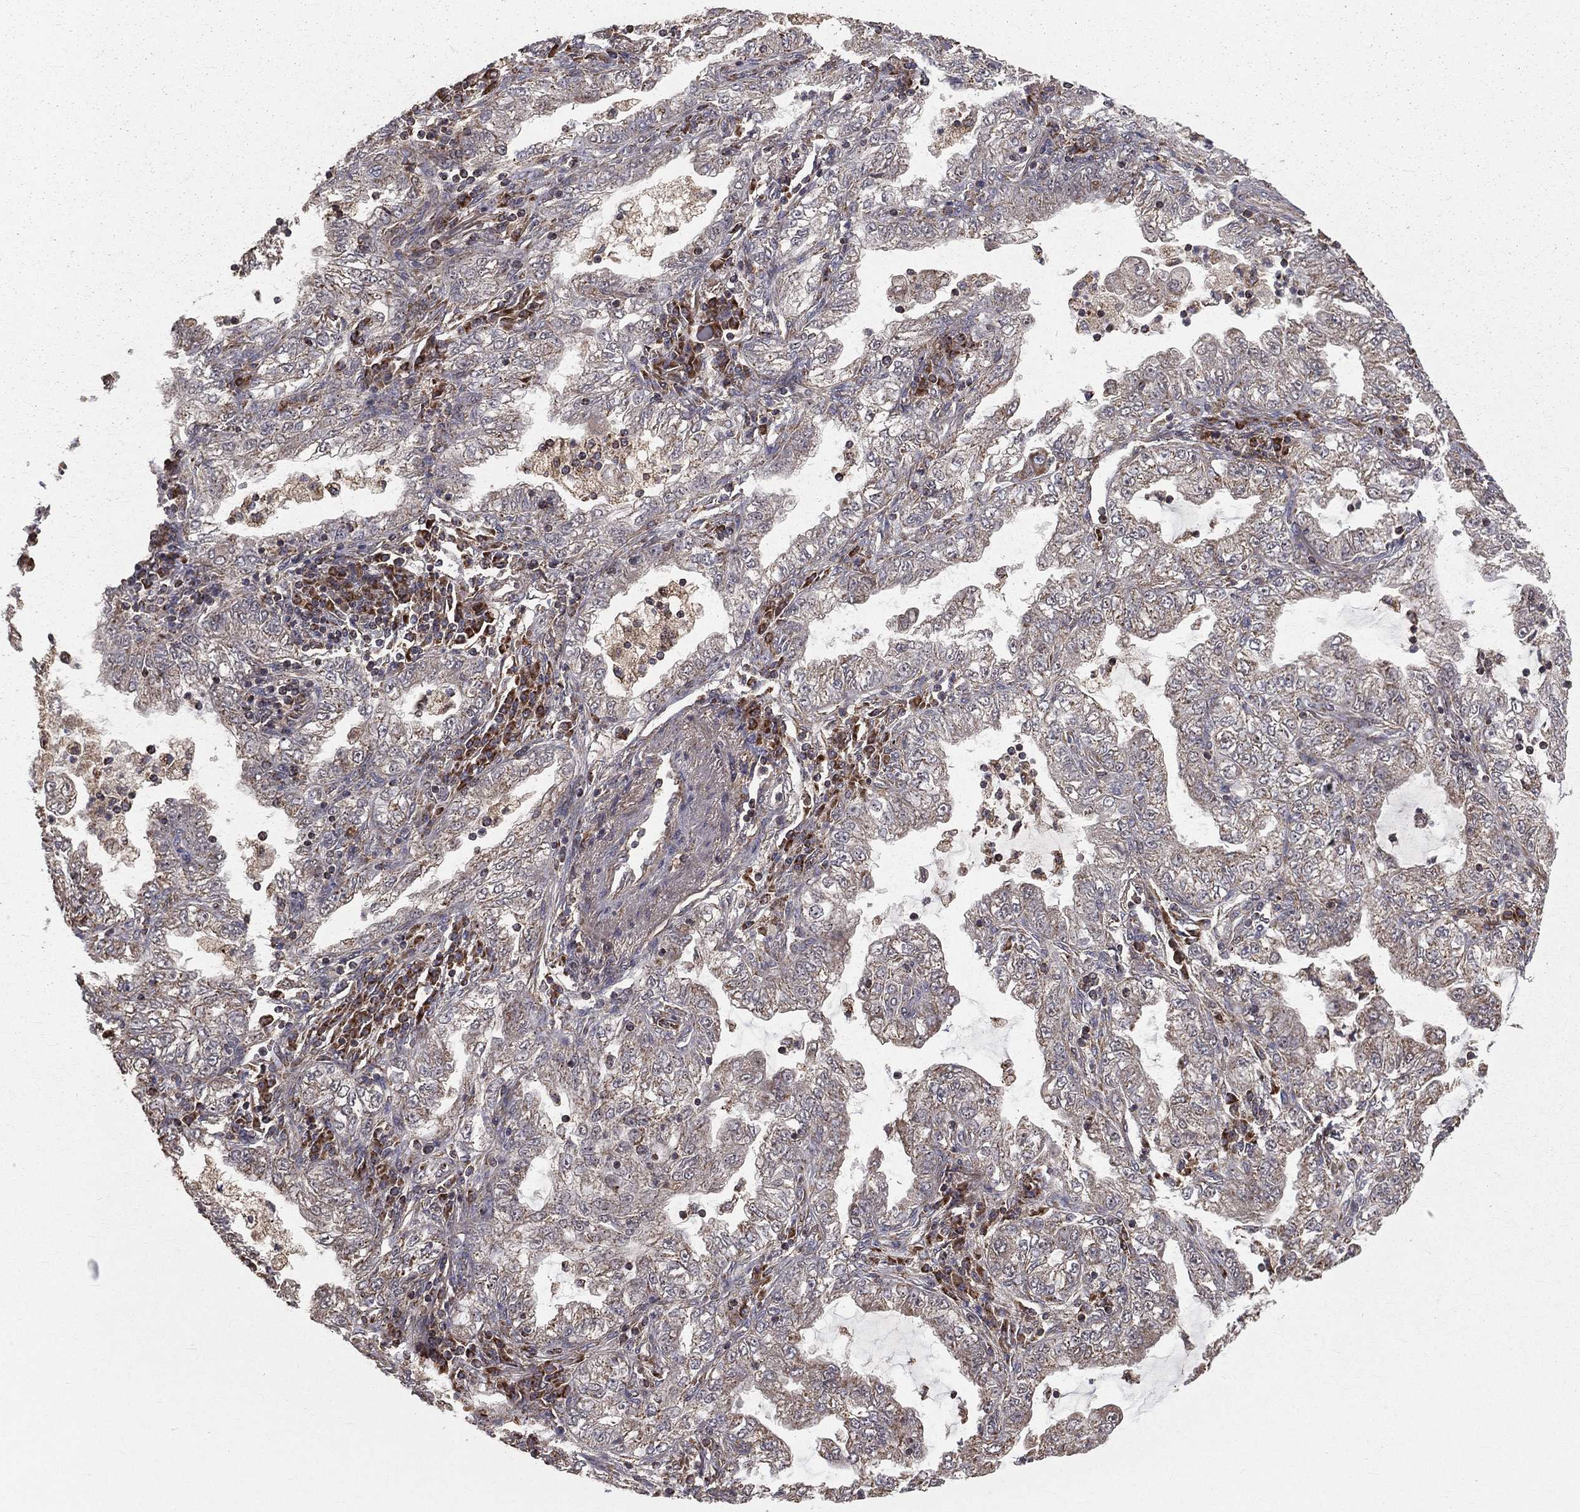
{"staining": {"intensity": "moderate", "quantity": "25%-75%", "location": "cytoplasmic/membranous"}, "tissue": "lung cancer", "cell_type": "Tumor cells", "image_type": "cancer", "snomed": [{"axis": "morphology", "description": "Adenocarcinoma, NOS"}, {"axis": "topography", "description": "Lung"}], "caption": "Immunohistochemistry (IHC) histopathology image of neoplastic tissue: human lung adenocarcinoma stained using IHC demonstrates medium levels of moderate protein expression localized specifically in the cytoplasmic/membranous of tumor cells, appearing as a cytoplasmic/membranous brown color.", "gene": "OLFML1", "patient": {"sex": "female", "age": 73}}